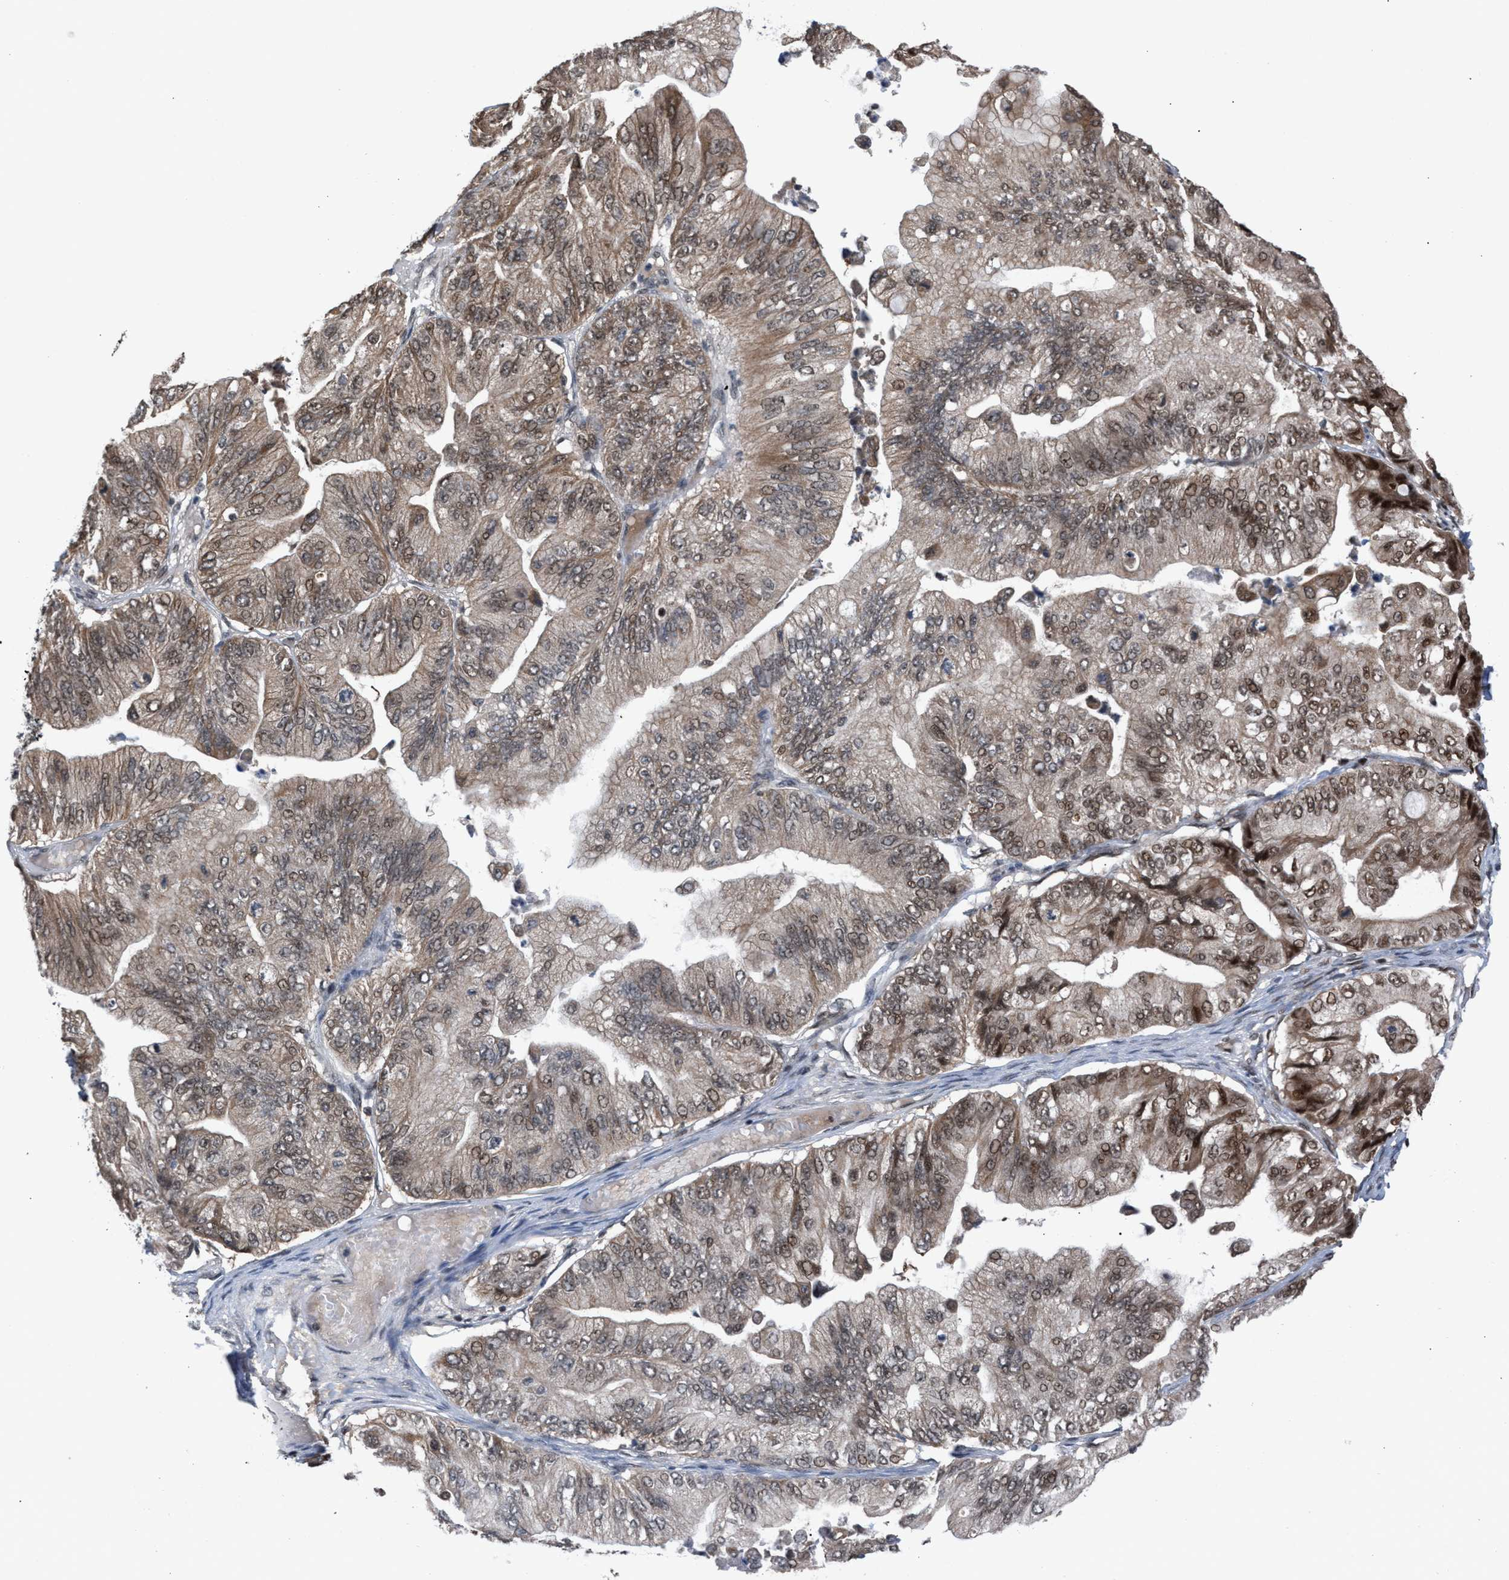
{"staining": {"intensity": "moderate", "quantity": ">75%", "location": "cytoplasmic/membranous,nuclear"}, "tissue": "ovarian cancer", "cell_type": "Tumor cells", "image_type": "cancer", "snomed": [{"axis": "morphology", "description": "Cystadenocarcinoma, mucinous, NOS"}, {"axis": "topography", "description": "Ovary"}], "caption": "Approximately >75% of tumor cells in ovarian mucinous cystadenocarcinoma reveal moderate cytoplasmic/membranous and nuclear protein positivity as visualized by brown immunohistochemical staining.", "gene": "C9orf78", "patient": {"sex": "female", "age": 61}}